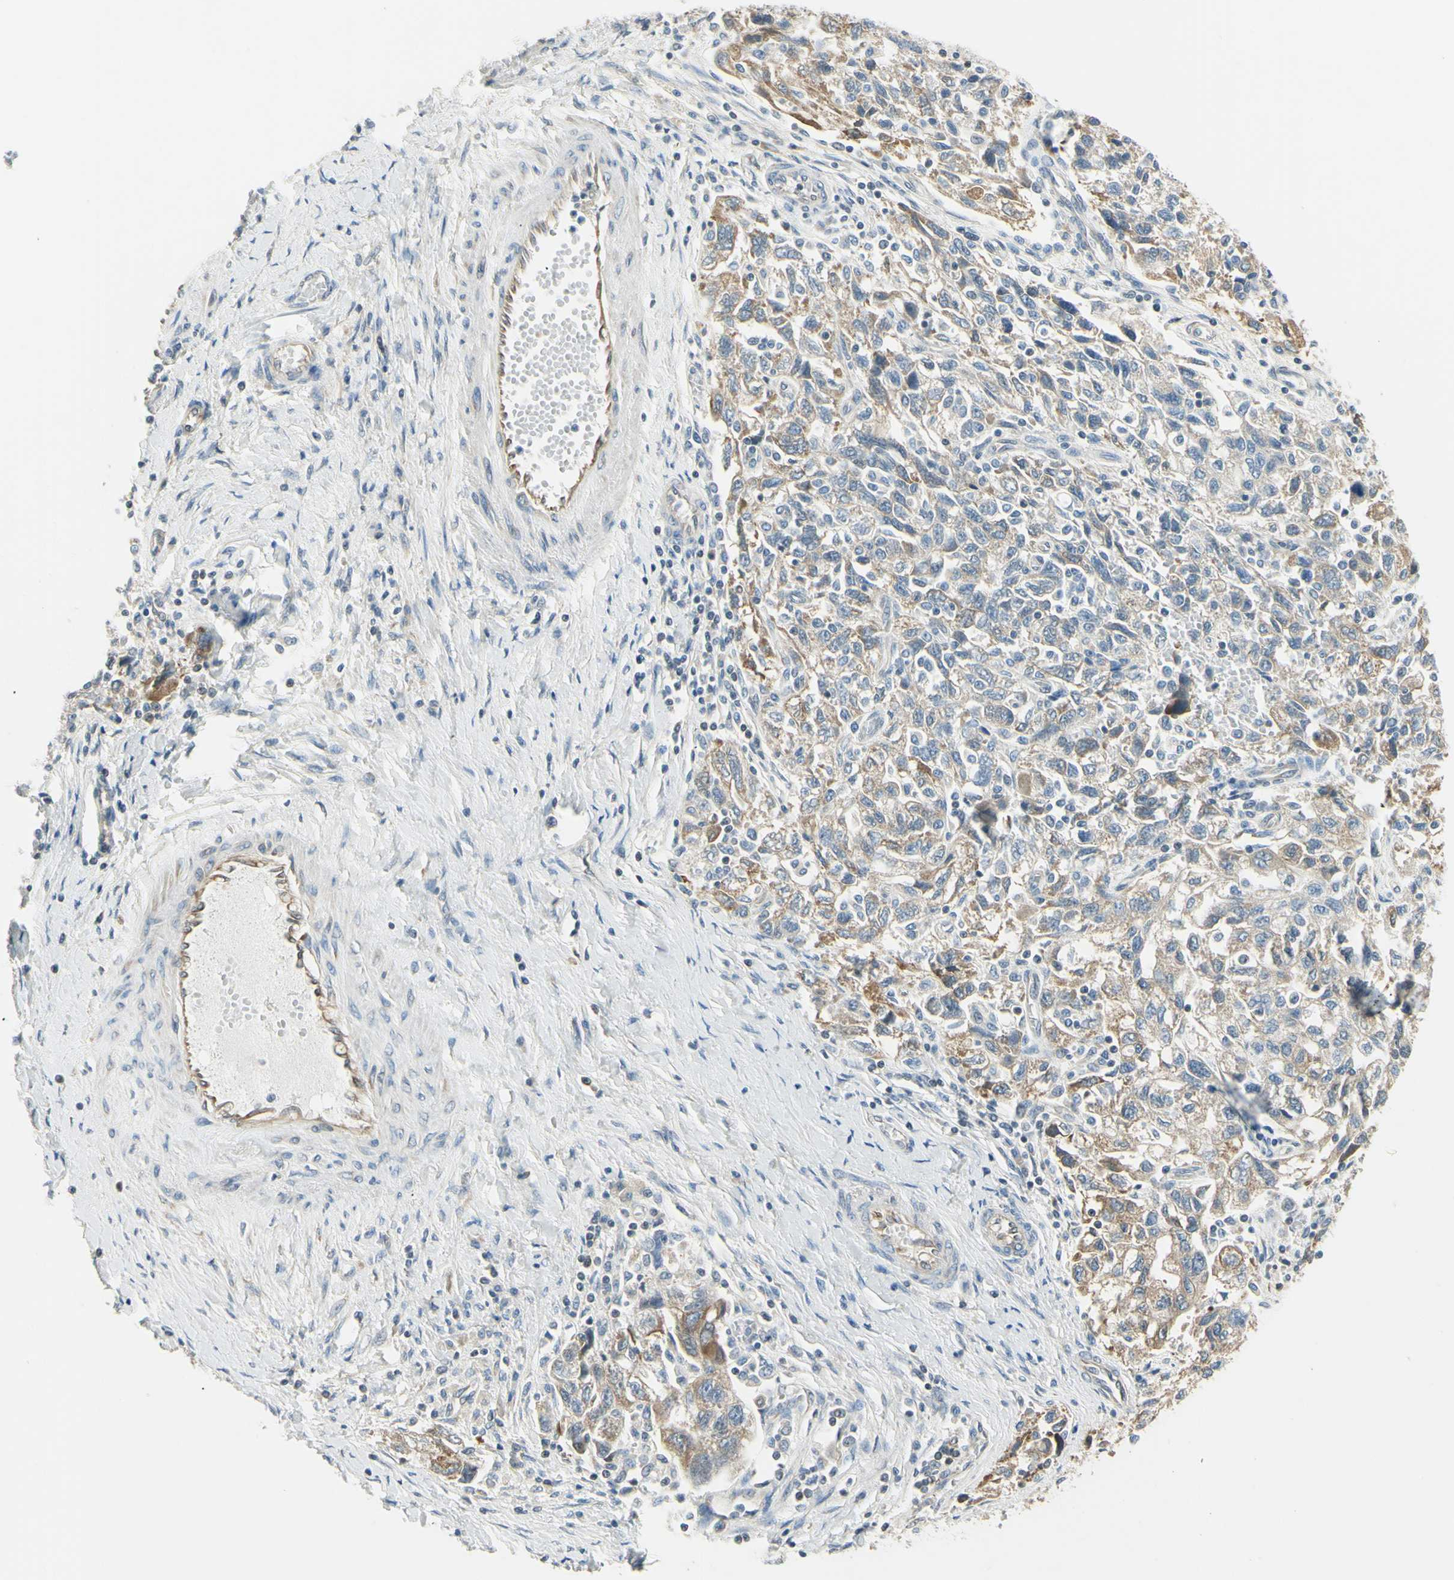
{"staining": {"intensity": "weak", "quantity": "25%-75%", "location": "cytoplasmic/membranous"}, "tissue": "ovarian cancer", "cell_type": "Tumor cells", "image_type": "cancer", "snomed": [{"axis": "morphology", "description": "Carcinoma, NOS"}, {"axis": "morphology", "description": "Cystadenocarcinoma, serous, NOS"}, {"axis": "topography", "description": "Ovary"}], "caption": "IHC staining of carcinoma (ovarian), which reveals low levels of weak cytoplasmic/membranous staining in approximately 25%-75% of tumor cells indicating weak cytoplasmic/membranous protein positivity. The staining was performed using DAB (3,3'-diaminobenzidine) (brown) for protein detection and nuclei were counterstained in hematoxylin (blue).", "gene": "IGDCC4", "patient": {"sex": "female", "age": 69}}